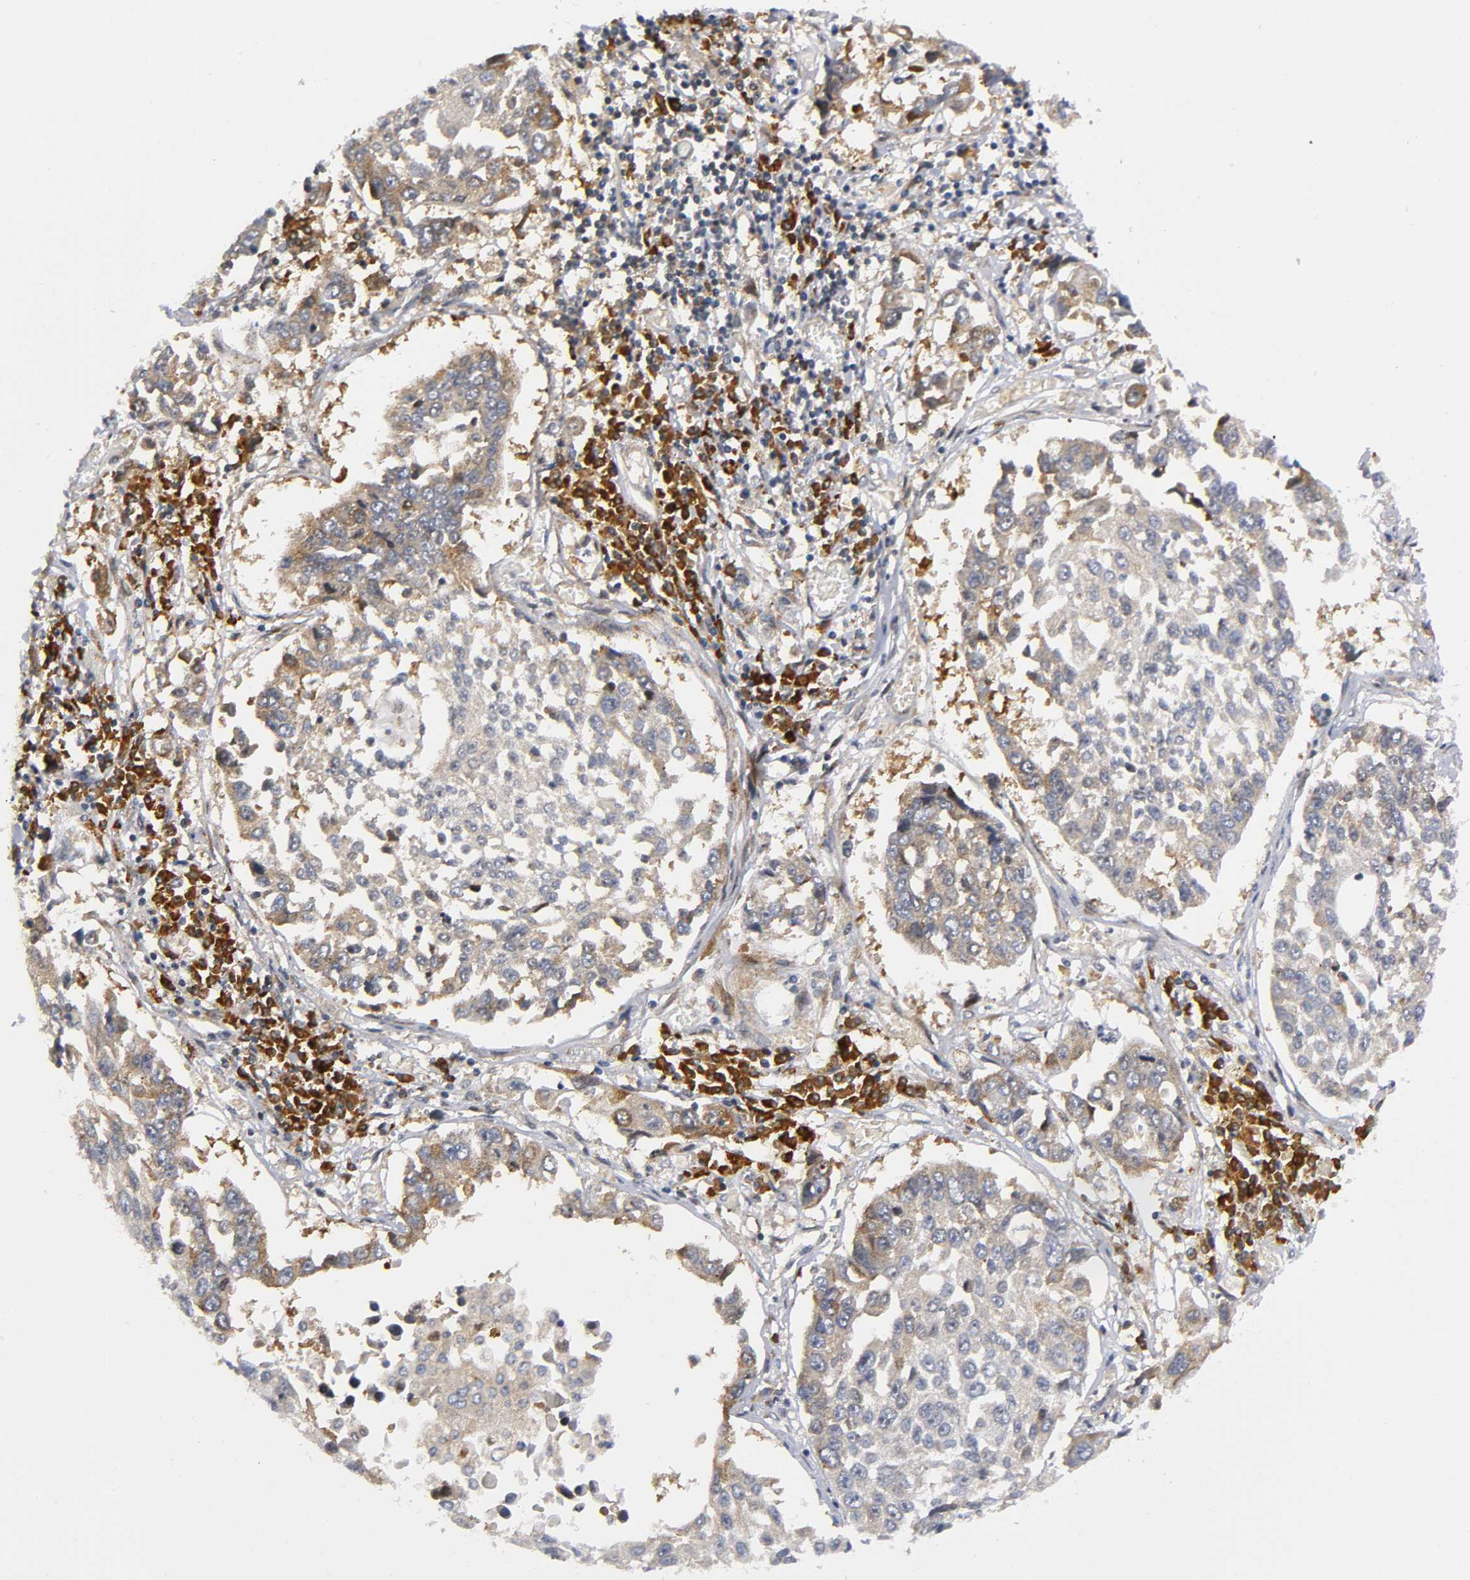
{"staining": {"intensity": "weak", "quantity": ">75%", "location": "cytoplasmic/membranous"}, "tissue": "lung cancer", "cell_type": "Tumor cells", "image_type": "cancer", "snomed": [{"axis": "morphology", "description": "Squamous cell carcinoma, NOS"}, {"axis": "topography", "description": "Lung"}], "caption": "Lung cancer (squamous cell carcinoma) tissue shows weak cytoplasmic/membranous positivity in about >75% of tumor cells, visualized by immunohistochemistry.", "gene": "EIF5", "patient": {"sex": "male", "age": 71}}